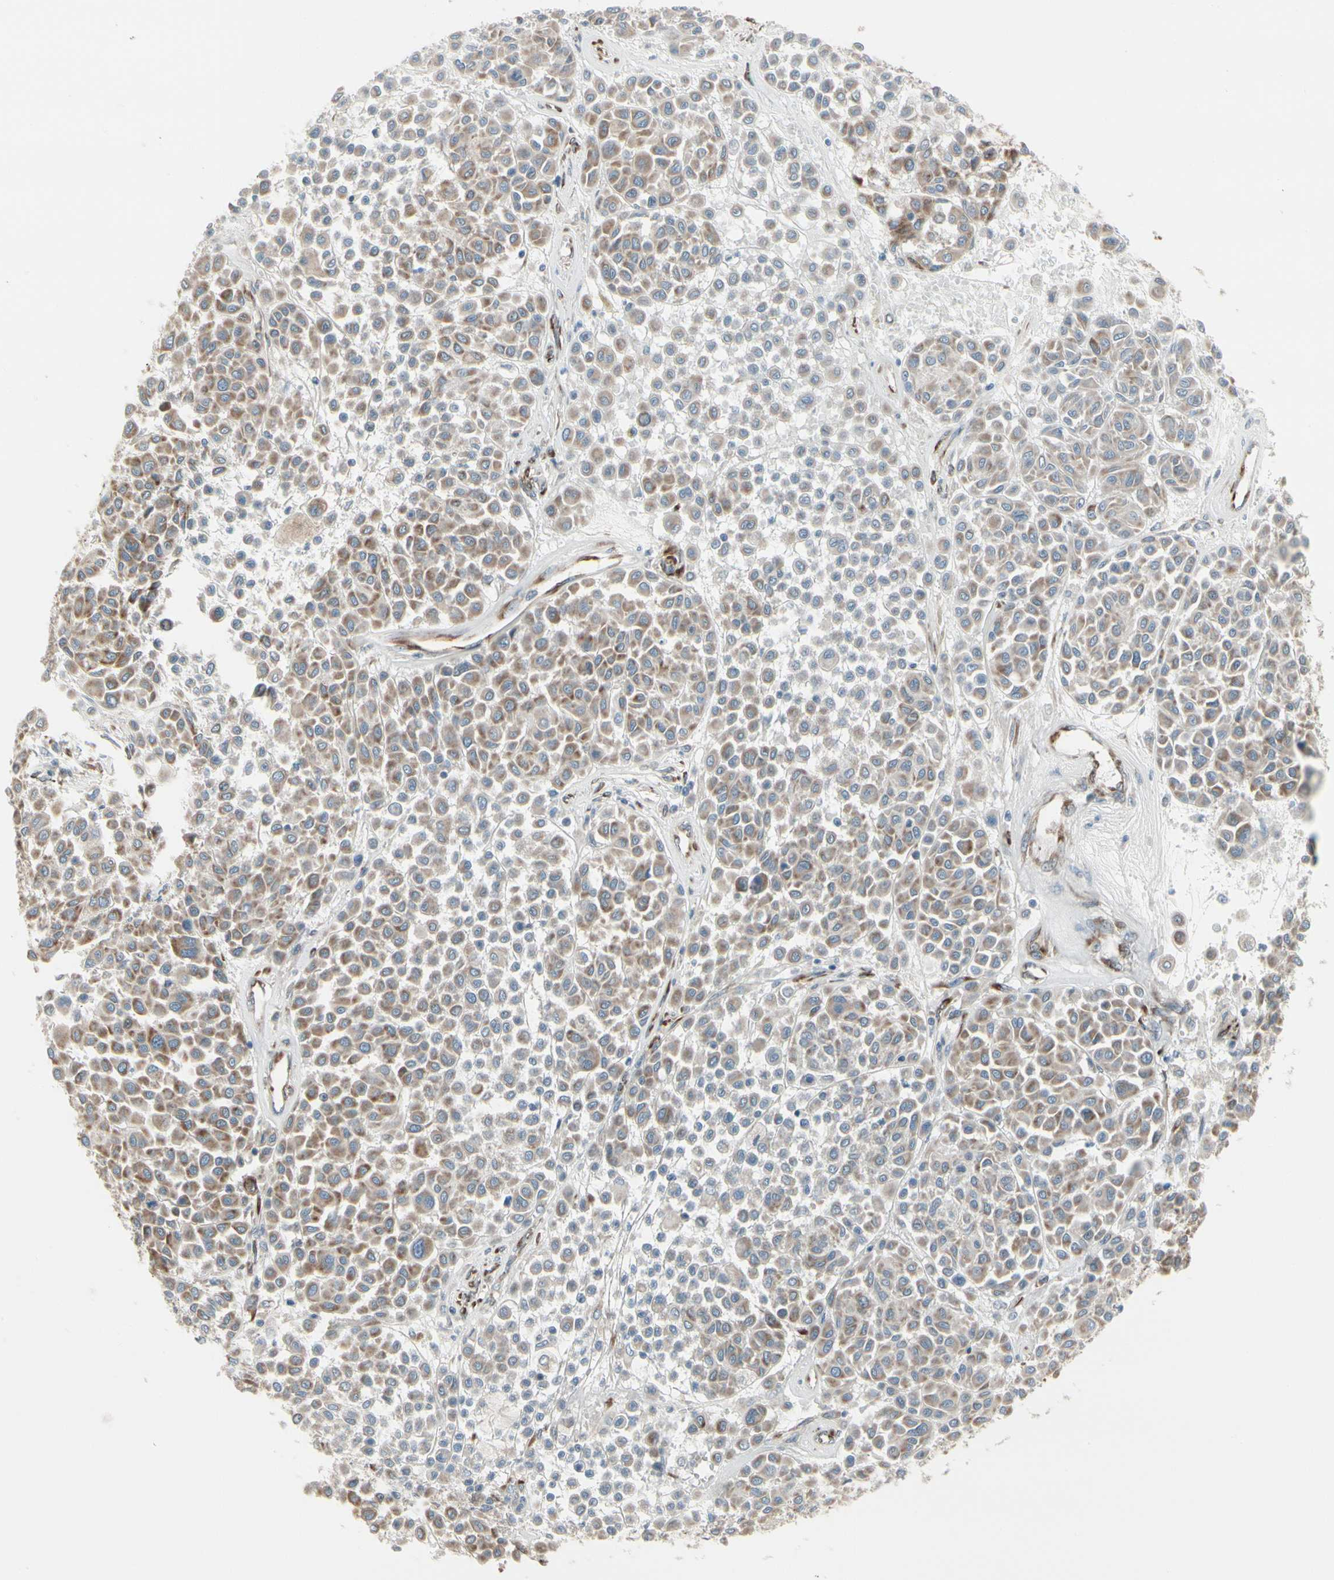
{"staining": {"intensity": "weak", "quantity": "25%-75%", "location": "cytoplasmic/membranous"}, "tissue": "melanoma", "cell_type": "Tumor cells", "image_type": "cancer", "snomed": [{"axis": "morphology", "description": "Malignant melanoma, Metastatic site"}, {"axis": "topography", "description": "Soft tissue"}], "caption": "IHC of melanoma reveals low levels of weak cytoplasmic/membranous staining in about 25%-75% of tumor cells.", "gene": "FNDC3A", "patient": {"sex": "male", "age": 41}}